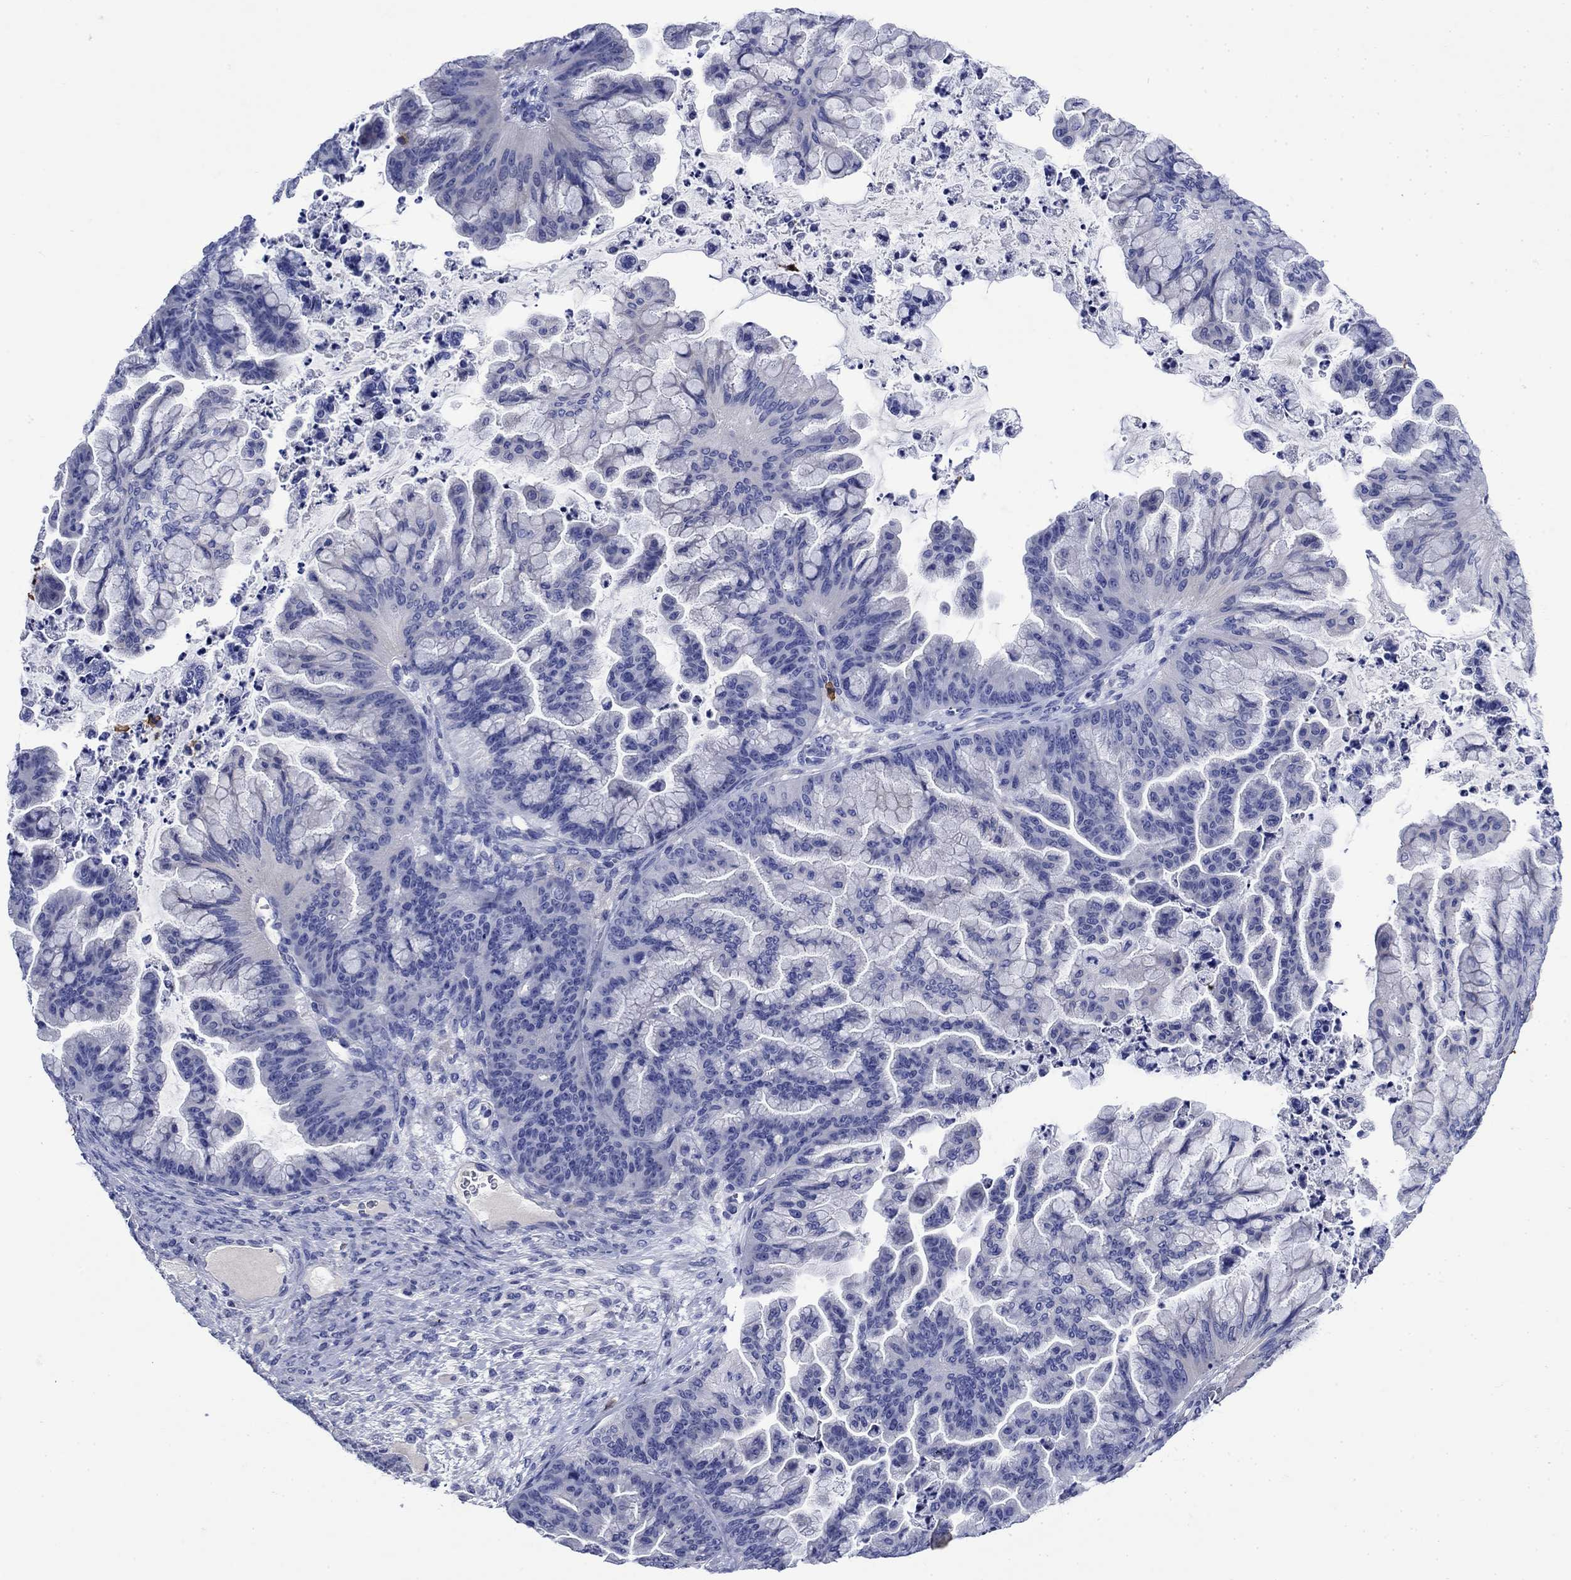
{"staining": {"intensity": "negative", "quantity": "none", "location": "none"}, "tissue": "ovarian cancer", "cell_type": "Tumor cells", "image_type": "cancer", "snomed": [{"axis": "morphology", "description": "Cystadenocarcinoma, mucinous, NOS"}, {"axis": "topography", "description": "Ovary"}], "caption": "The micrograph reveals no significant positivity in tumor cells of ovarian cancer.", "gene": "TFR2", "patient": {"sex": "female", "age": 67}}